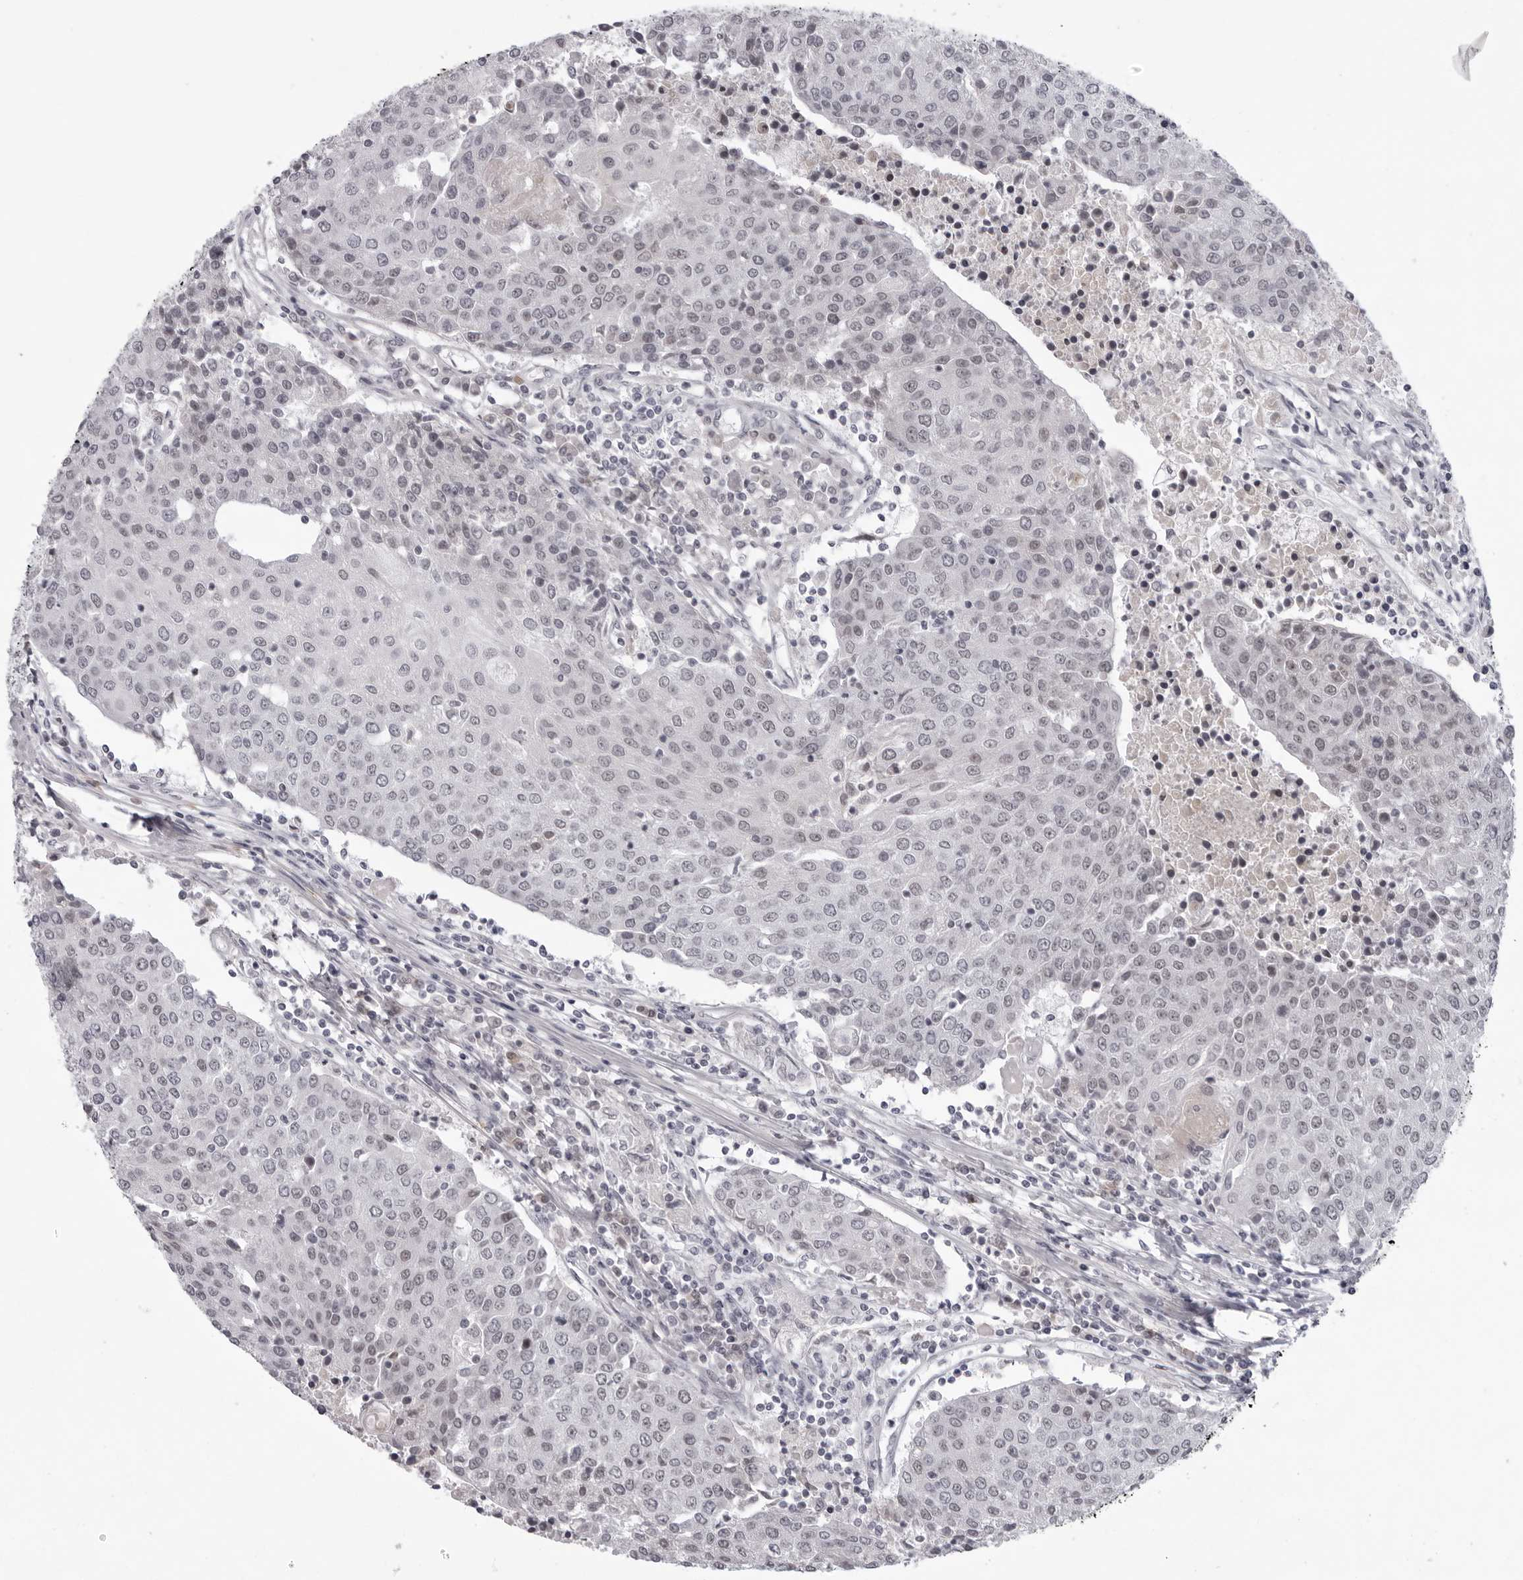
{"staining": {"intensity": "weak", "quantity": "25%-75%", "location": "nuclear"}, "tissue": "urothelial cancer", "cell_type": "Tumor cells", "image_type": "cancer", "snomed": [{"axis": "morphology", "description": "Urothelial carcinoma, High grade"}, {"axis": "topography", "description": "Urinary bladder"}], "caption": "Tumor cells exhibit weak nuclear expression in about 25%-75% of cells in urothelial cancer. The protein of interest is stained brown, and the nuclei are stained in blue (DAB (3,3'-diaminobenzidine) IHC with brightfield microscopy, high magnification).", "gene": "EXOSC10", "patient": {"sex": "female", "age": 85}}